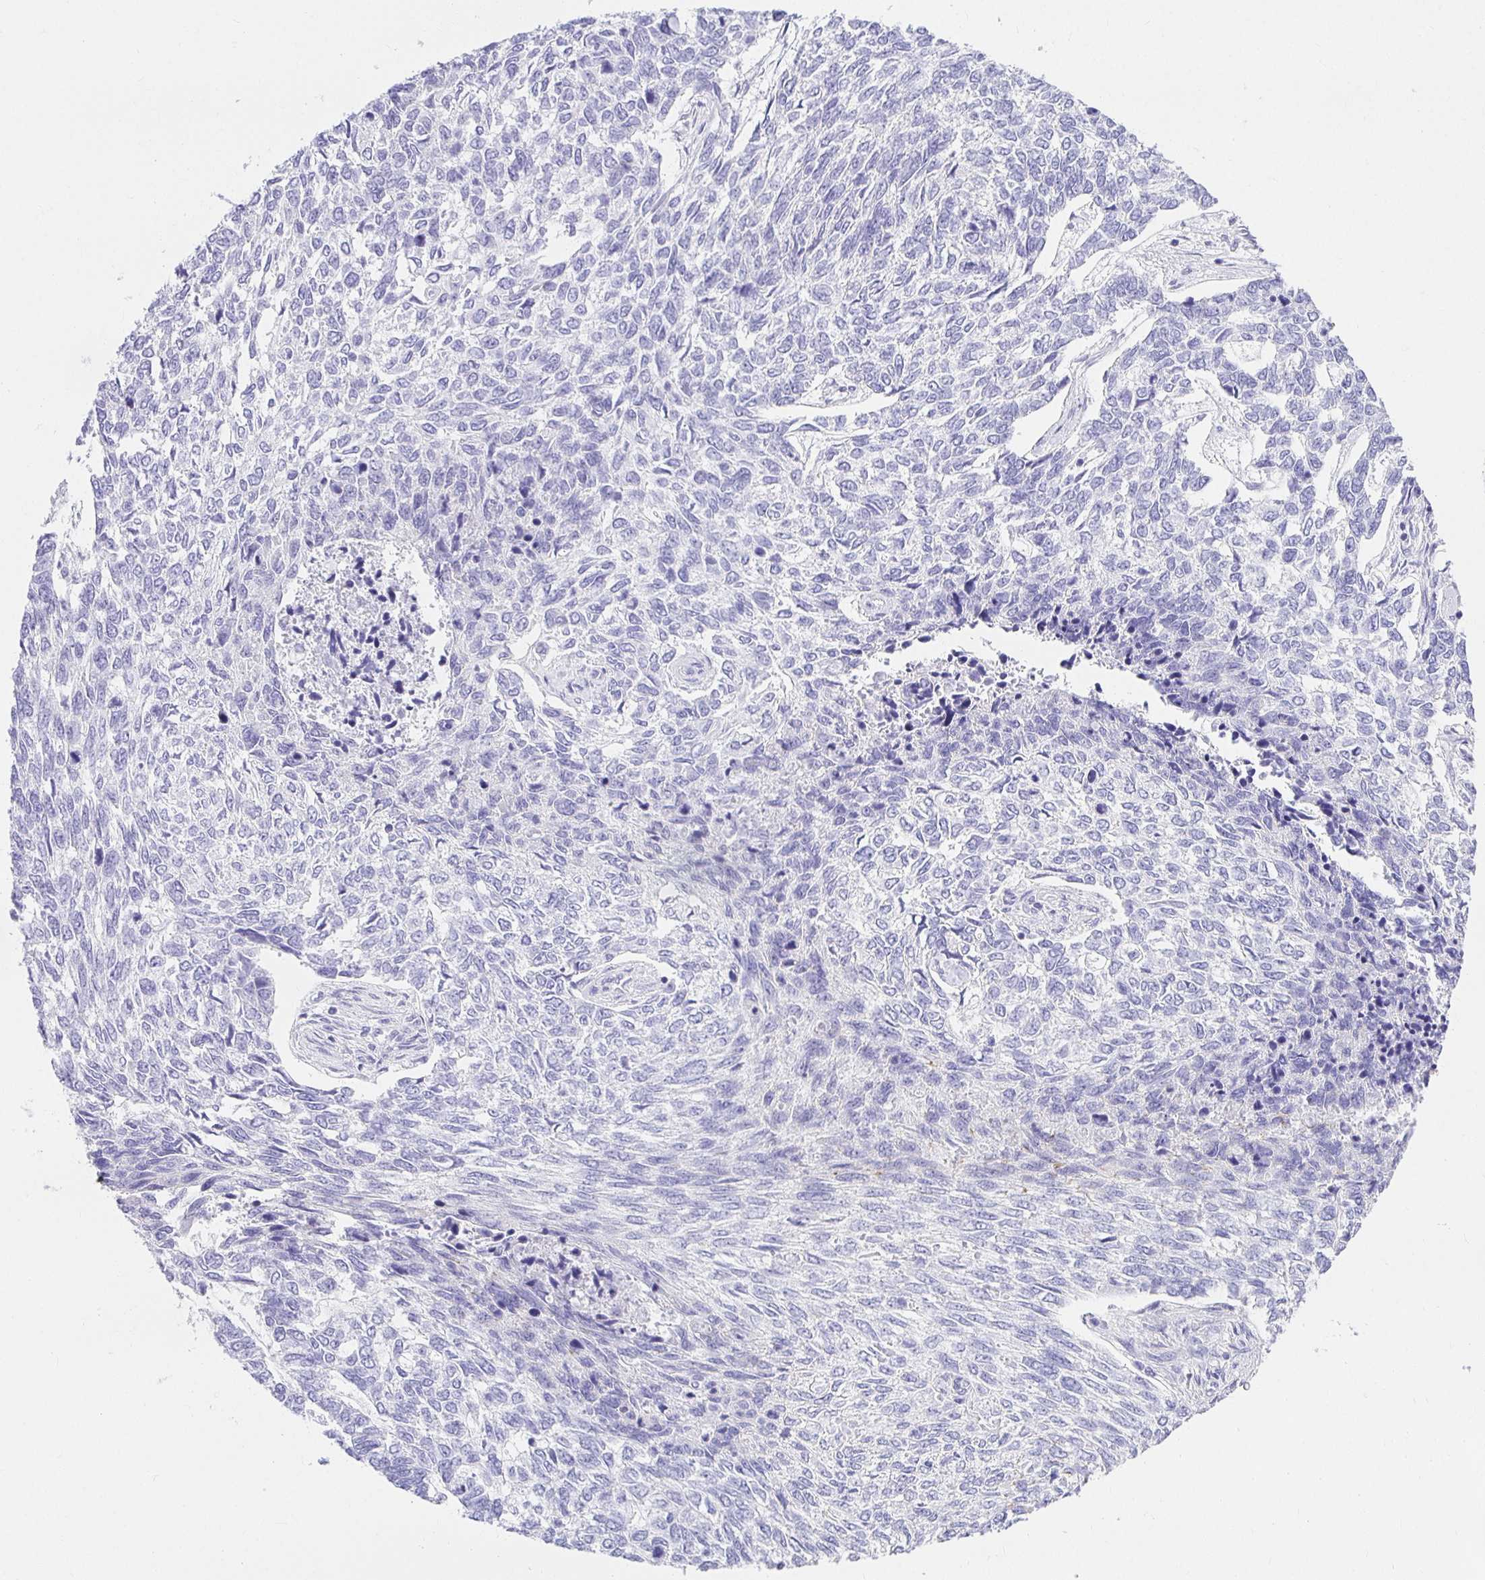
{"staining": {"intensity": "negative", "quantity": "none", "location": "none"}, "tissue": "skin cancer", "cell_type": "Tumor cells", "image_type": "cancer", "snomed": [{"axis": "morphology", "description": "Basal cell carcinoma"}, {"axis": "topography", "description": "Skin"}], "caption": "Immunohistochemistry histopathology image of neoplastic tissue: human skin basal cell carcinoma stained with DAB shows no significant protein expression in tumor cells.", "gene": "CHAT", "patient": {"sex": "female", "age": 65}}